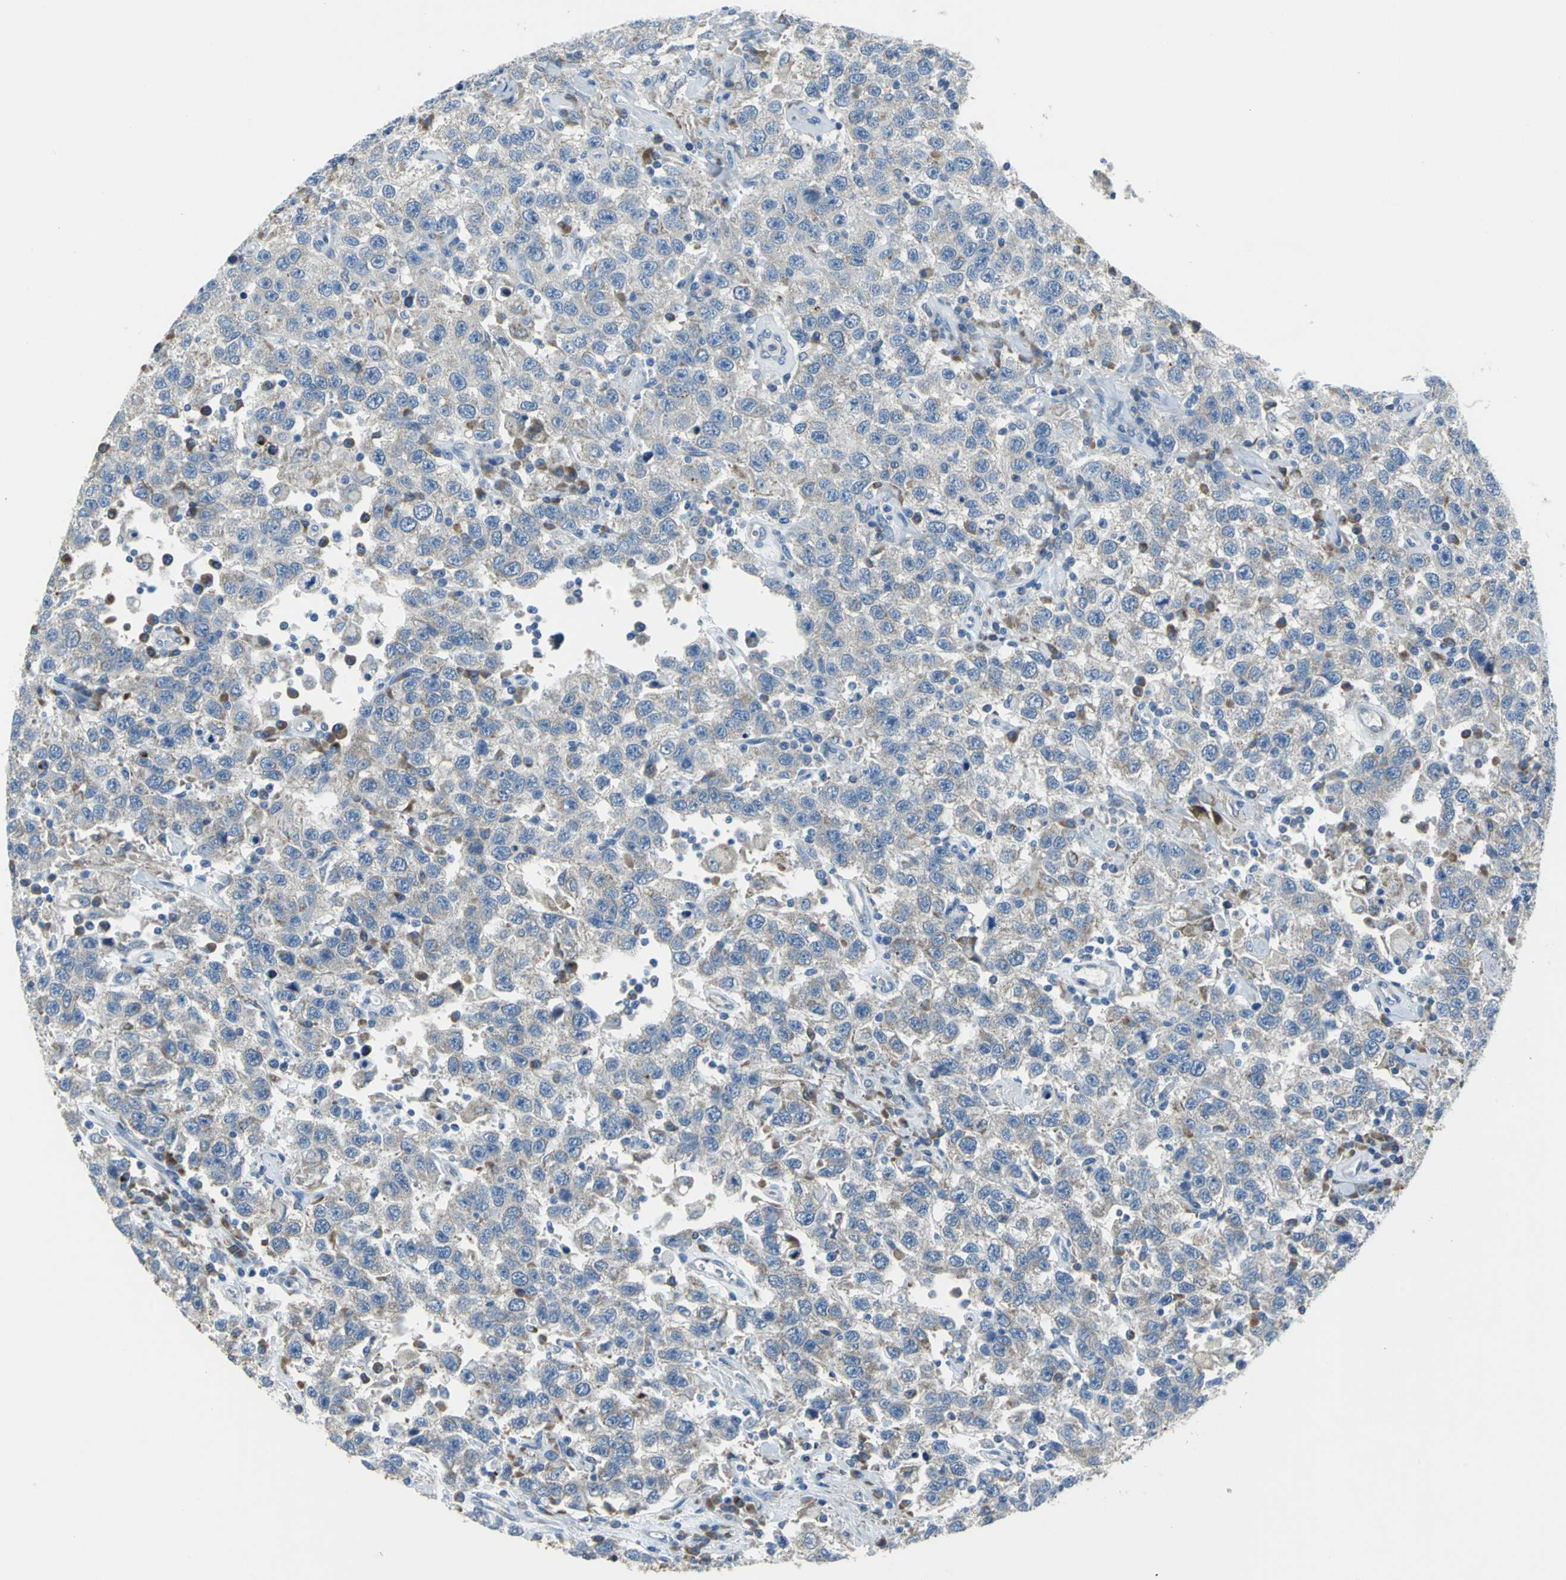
{"staining": {"intensity": "negative", "quantity": "none", "location": "none"}, "tissue": "testis cancer", "cell_type": "Tumor cells", "image_type": "cancer", "snomed": [{"axis": "morphology", "description": "Seminoma, NOS"}, {"axis": "topography", "description": "Testis"}], "caption": "IHC of seminoma (testis) reveals no staining in tumor cells.", "gene": "EIF5A", "patient": {"sex": "male", "age": 41}}